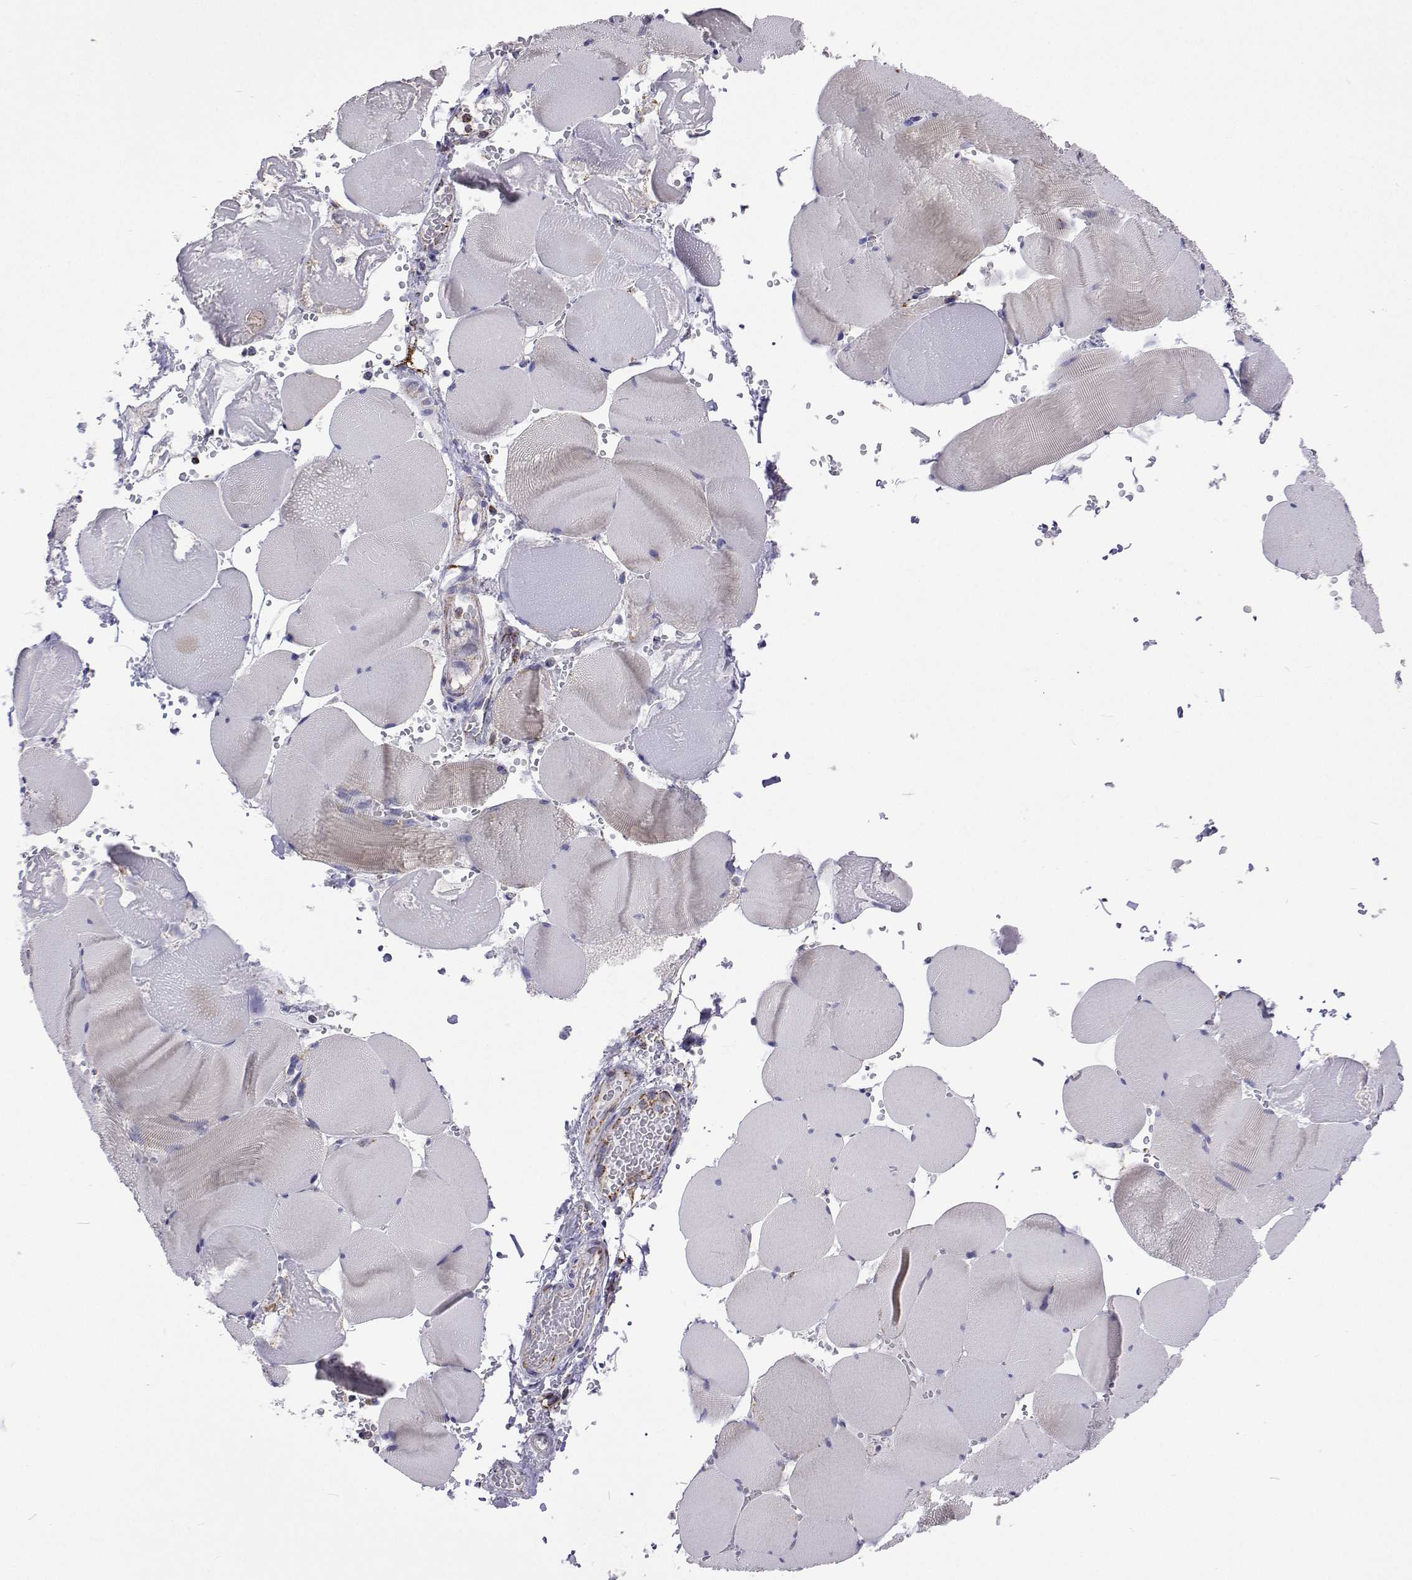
{"staining": {"intensity": "negative", "quantity": "none", "location": "none"}, "tissue": "skeletal muscle", "cell_type": "Myocytes", "image_type": "normal", "snomed": [{"axis": "morphology", "description": "Normal tissue, NOS"}, {"axis": "topography", "description": "Skeletal muscle"}, {"axis": "topography", "description": "Head-Neck"}], "caption": "Image shows no significant protein positivity in myocytes of normal skeletal muscle. (Stains: DAB IHC with hematoxylin counter stain, Microscopy: brightfield microscopy at high magnification).", "gene": "MCCC2", "patient": {"sex": "male", "age": 66}}